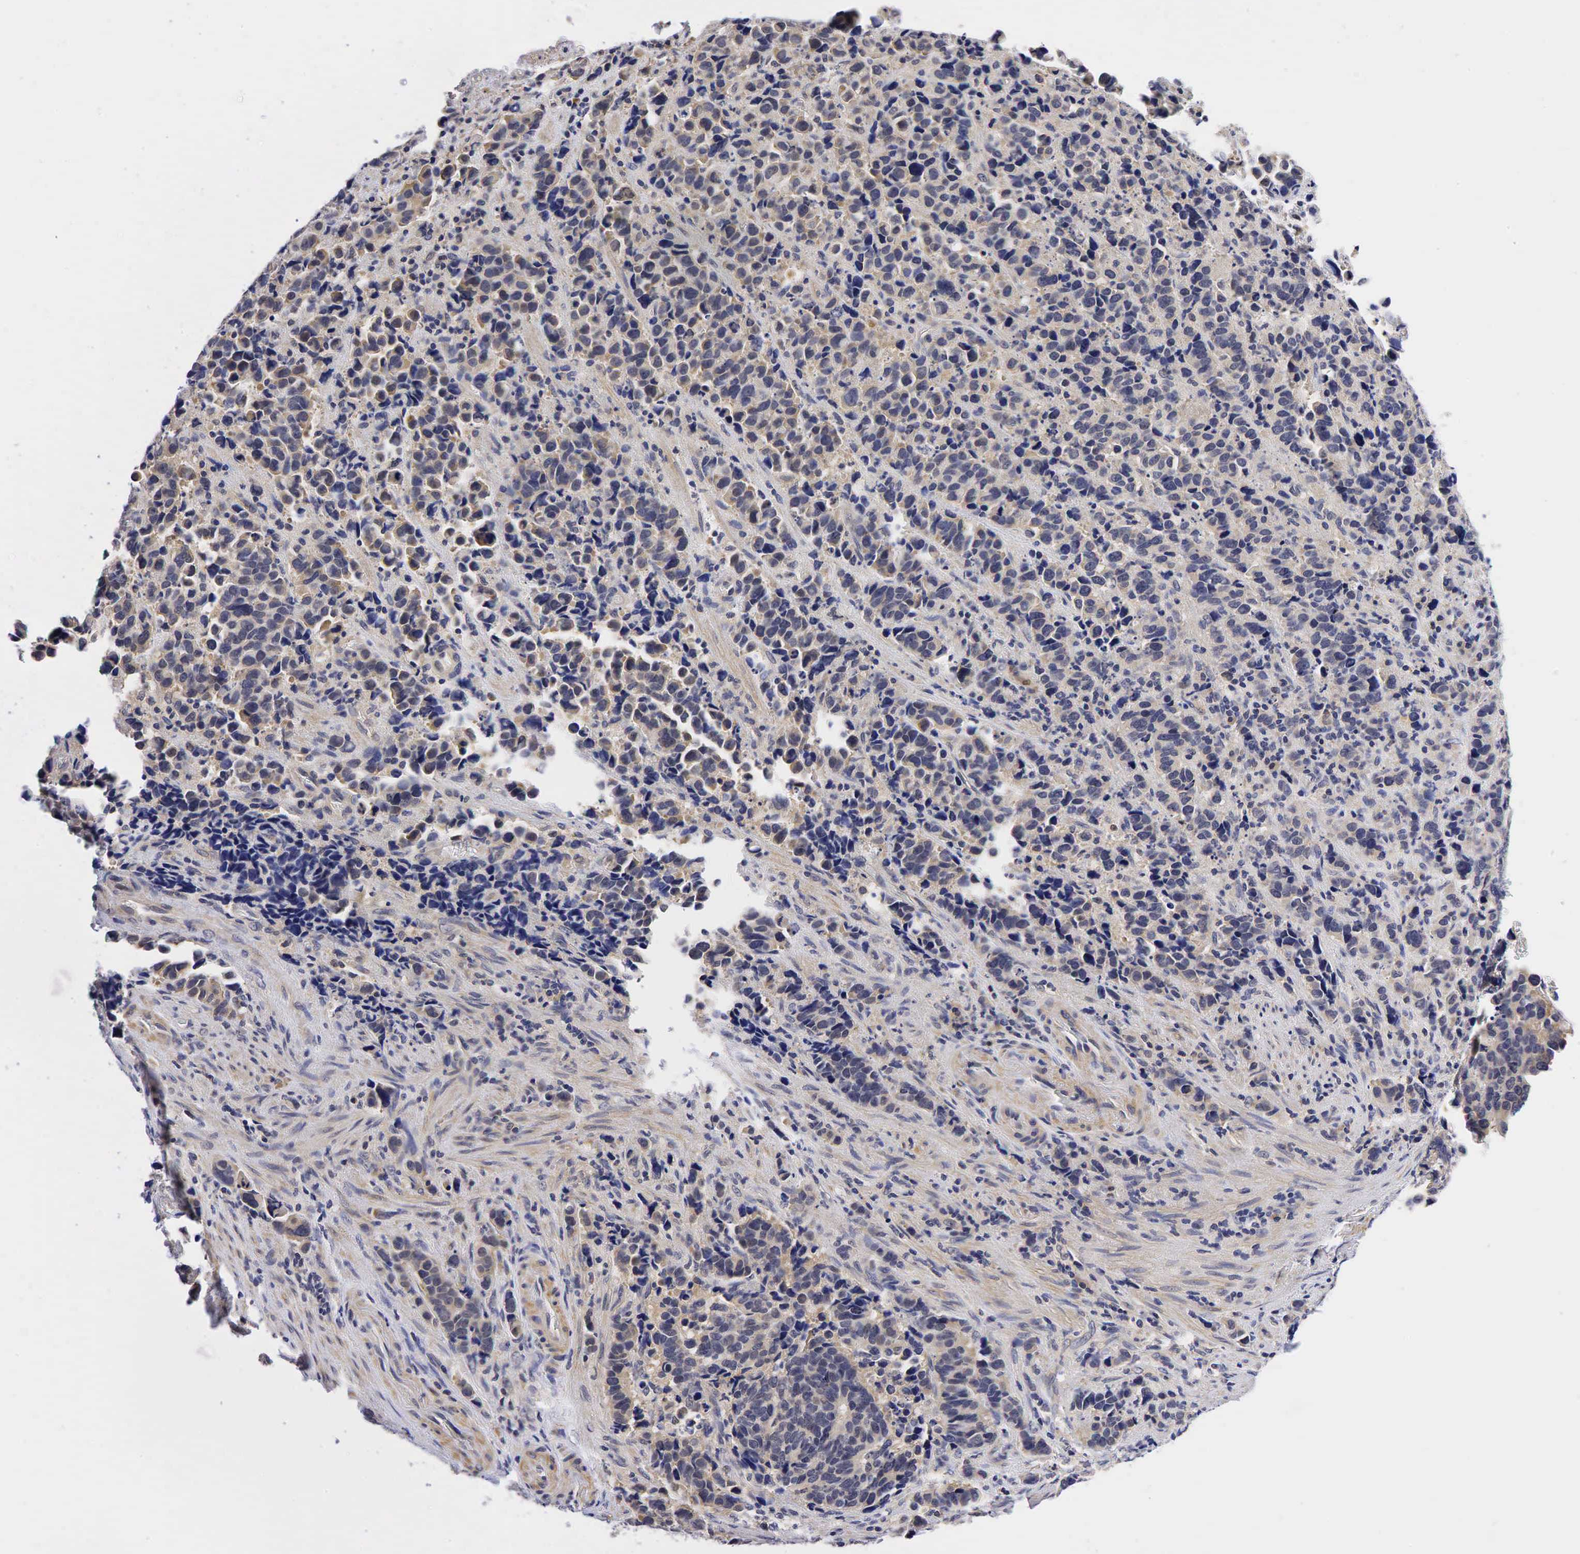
{"staining": {"intensity": "weak", "quantity": "25%-75%", "location": "cytoplasmic/membranous"}, "tissue": "stomach cancer", "cell_type": "Tumor cells", "image_type": "cancer", "snomed": [{"axis": "morphology", "description": "Adenocarcinoma, NOS"}, {"axis": "topography", "description": "Stomach, upper"}], "caption": "A high-resolution micrograph shows IHC staining of stomach adenocarcinoma, which displays weak cytoplasmic/membranous staining in about 25%-75% of tumor cells.", "gene": "CCND1", "patient": {"sex": "male", "age": 71}}